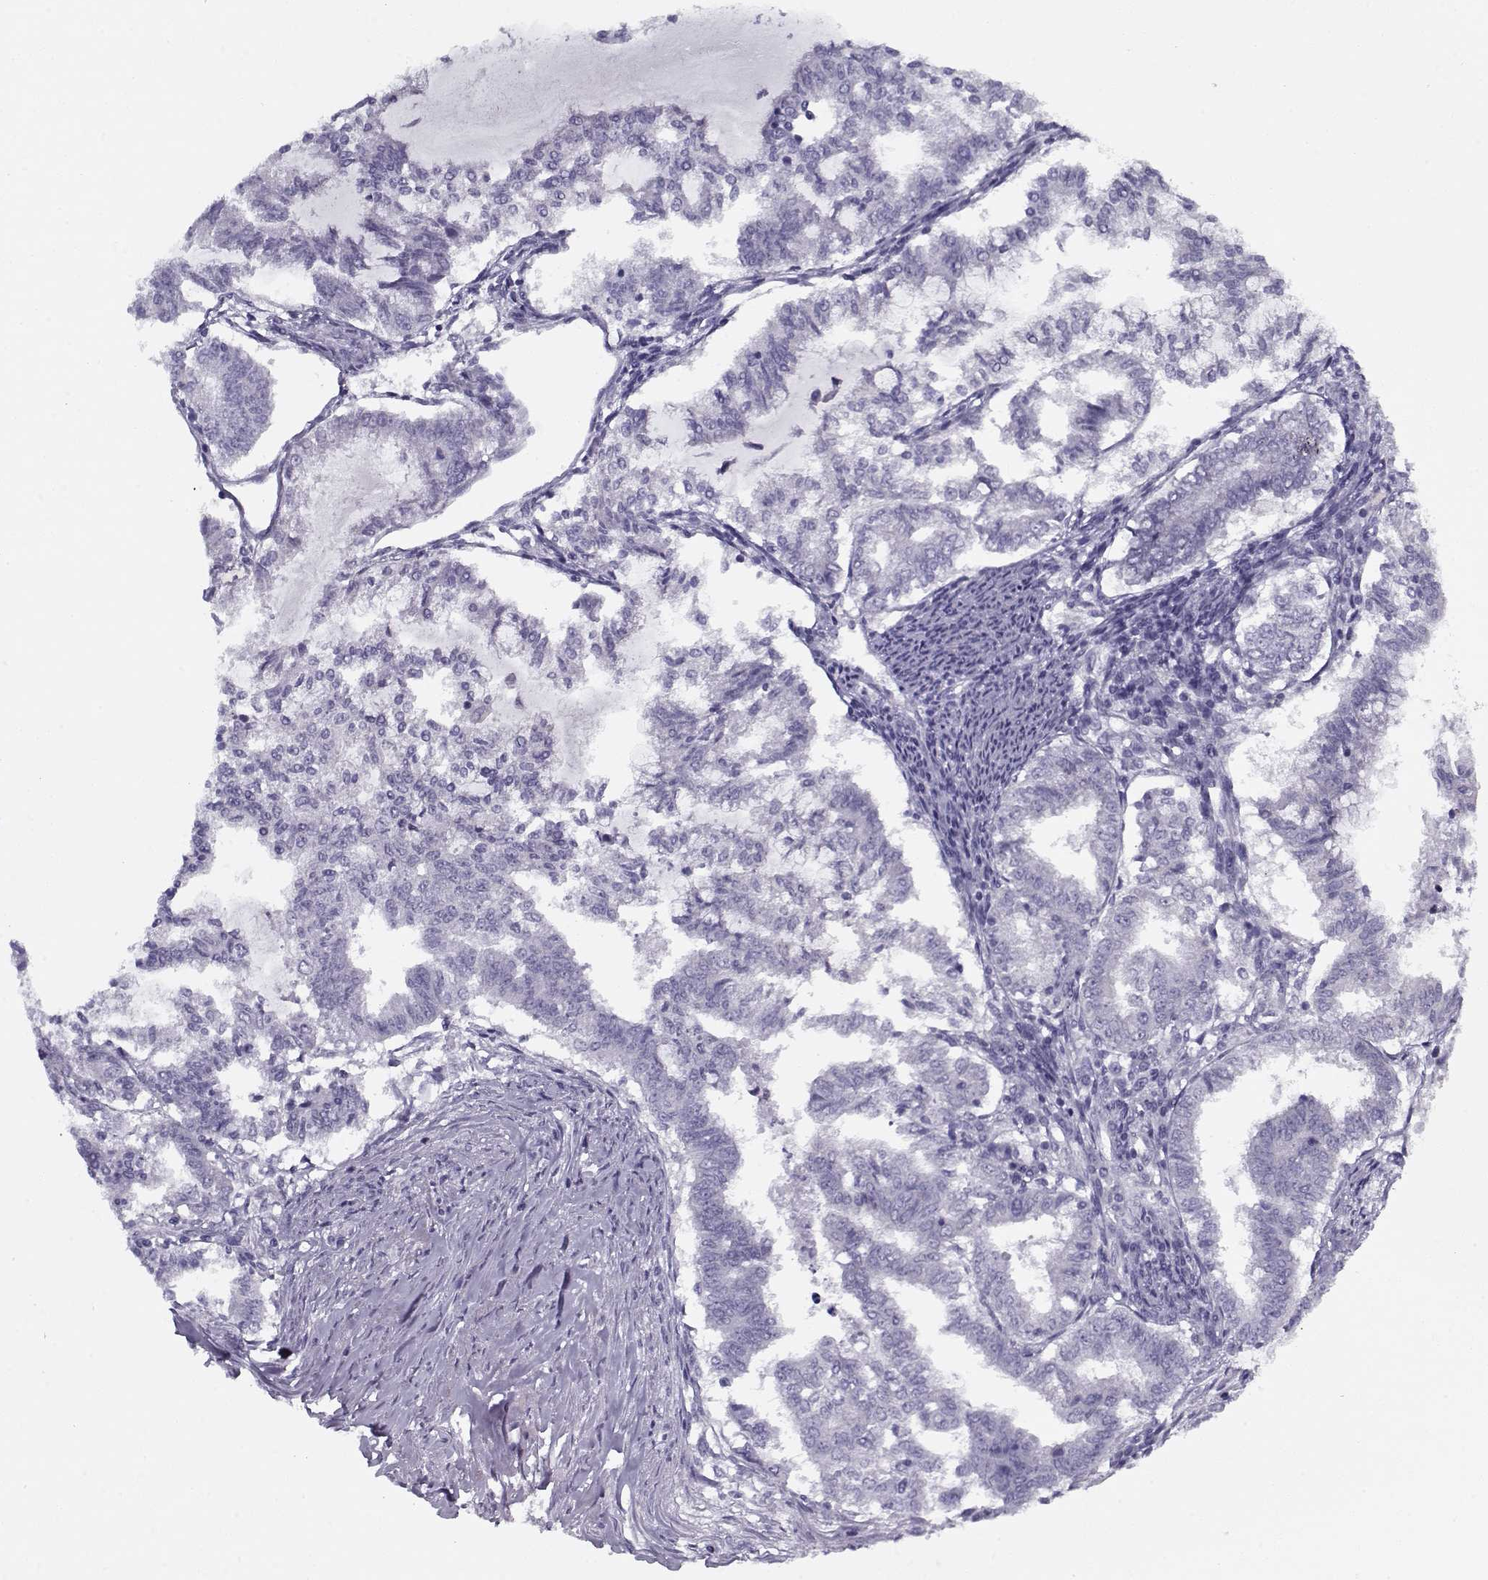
{"staining": {"intensity": "negative", "quantity": "none", "location": "none"}, "tissue": "endometrial cancer", "cell_type": "Tumor cells", "image_type": "cancer", "snomed": [{"axis": "morphology", "description": "Adenocarcinoma, NOS"}, {"axis": "topography", "description": "Endometrium"}], "caption": "An image of adenocarcinoma (endometrial) stained for a protein reveals no brown staining in tumor cells.", "gene": "PP2D1", "patient": {"sex": "female", "age": 79}}